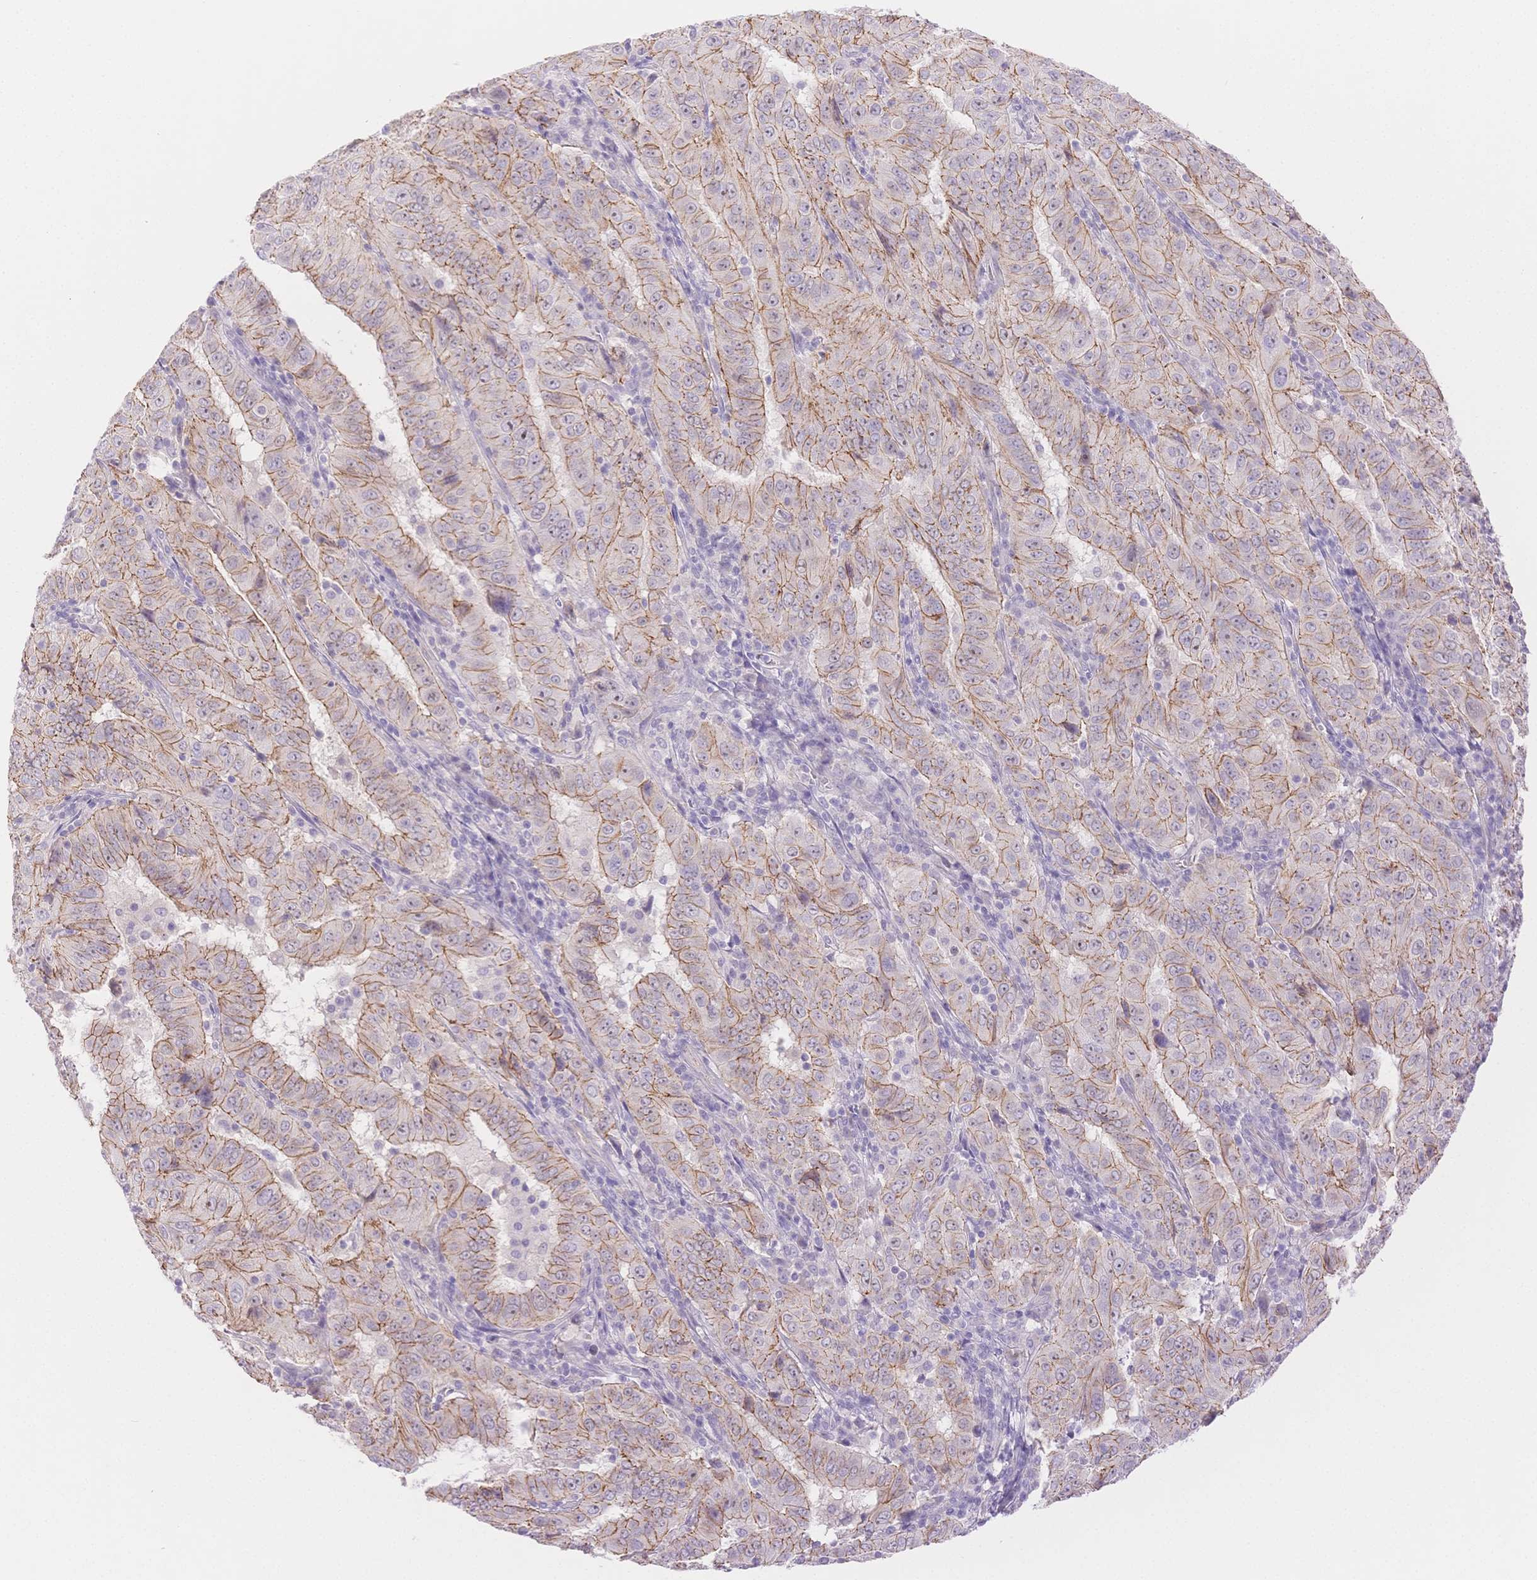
{"staining": {"intensity": "moderate", "quantity": "25%-75%", "location": "cytoplasmic/membranous"}, "tissue": "pancreatic cancer", "cell_type": "Tumor cells", "image_type": "cancer", "snomed": [{"axis": "morphology", "description": "Adenocarcinoma, NOS"}, {"axis": "topography", "description": "Pancreas"}], "caption": "Immunohistochemistry (IHC) of pancreatic cancer (adenocarcinoma) shows medium levels of moderate cytoplasmic/membranous expression in about 25%-75% of tumor cells. (IHC, brightfield microscopy, high magnification).", "gene": "WDR54", "patient": {"sex": "male", "age": 63}}